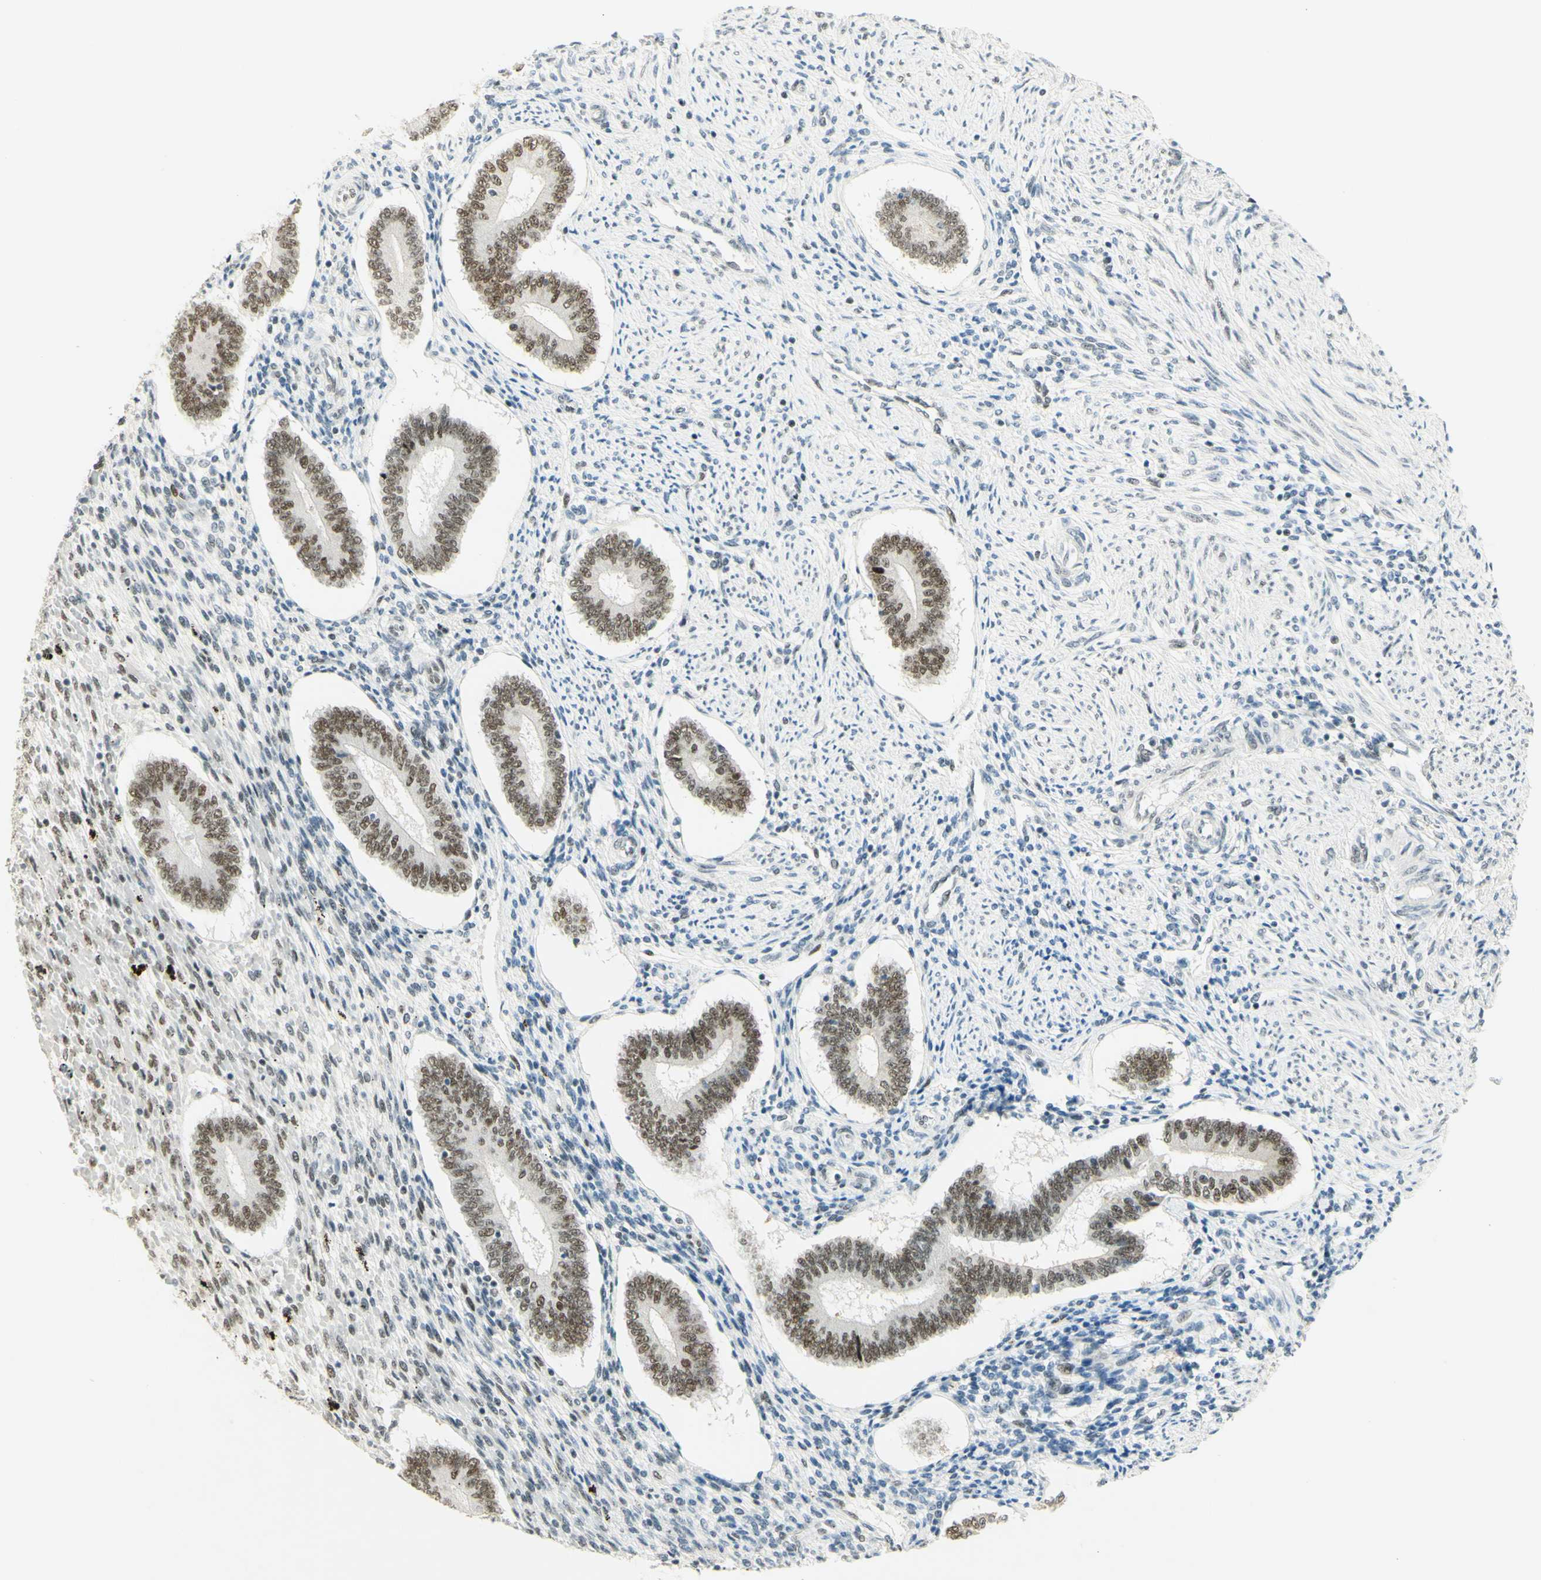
{"staining": {"intensity": "weak", "quantity": ">75%", "location": "nuclear"}, "tissue": "endometrium", "cell_type": "Cells in endometrial stroma", "image_type": "normal", "snomed": [{"axis": "morphology", "description": "Normal tissue, NOS"}, {"axis": "topography", "description": "Endometrium"}], "caption": "An IHC image of benign tissue is shown. Protein staining in brown shows weak nuclear positivity in endometrium within cells in endometrial stroma. (DAB (3,3'-diaminobenzidine) IHC, brown staining for protein, blue staining for nuclei).", "gene": "PMS2", "patient": {"sex": "female", "age": 42}}